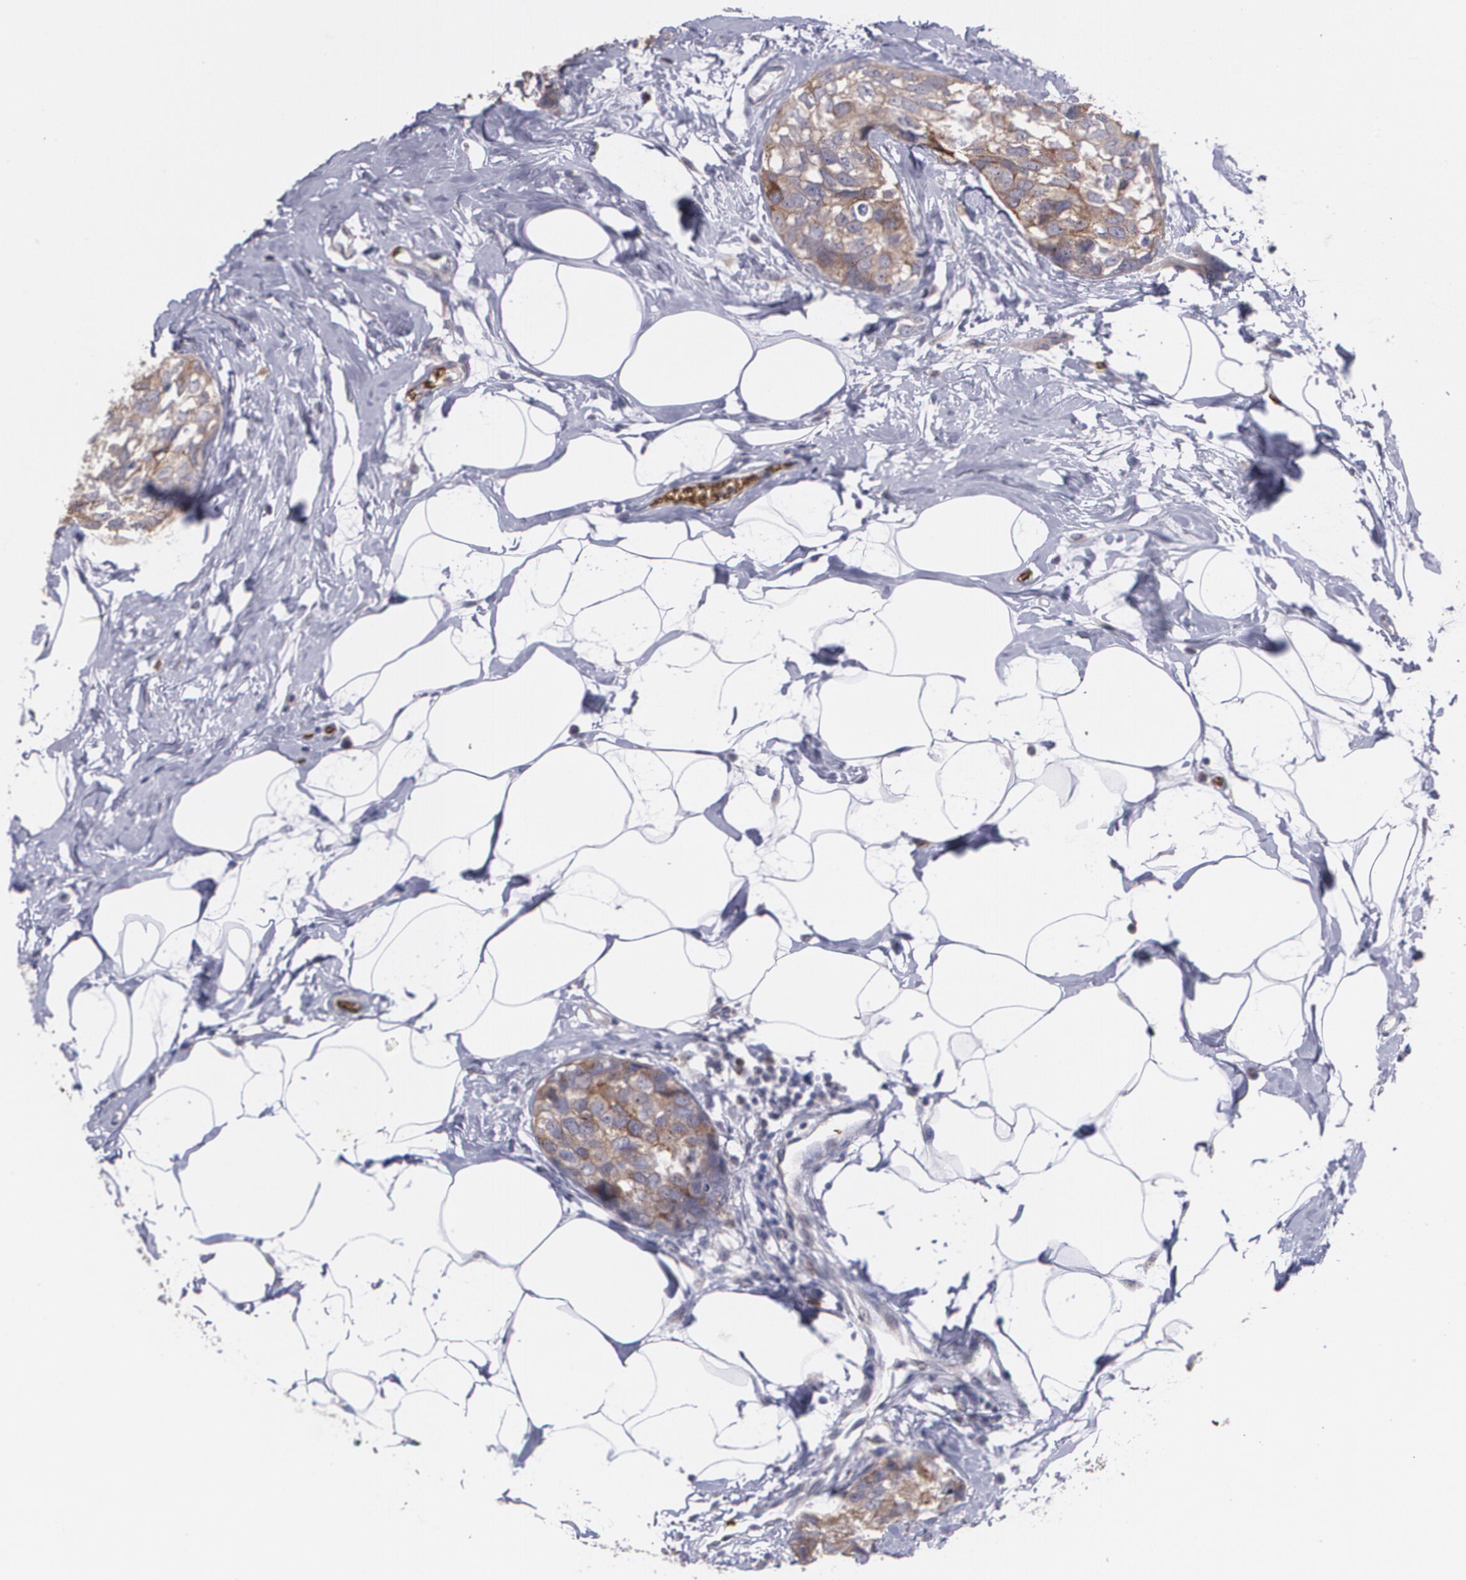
{"staining": {"intensity": "moderate", "quantity": ">75%", "location": "cytoplasmic/membranous"}, "tissue": "breast cancer", "cell_type": "Tumor cells", "image_type": "cancer", "snomed": [{"axis": "morphology", "description": "Normal tissue, NOS"}, {"axis": "morphology", "description": "Duct carcinoma"}, {"axis": "topography", "description": "Breast"}], "caption": "Breast invasive ductal carcinoma was stained to show a protein in brown. There is medium levels of moderate cytoplasmic/membranous positivity in approximately >75% of tumor cells.", "gene": "SLC2A1", "patient": {"sex": "female", "age": 50}}